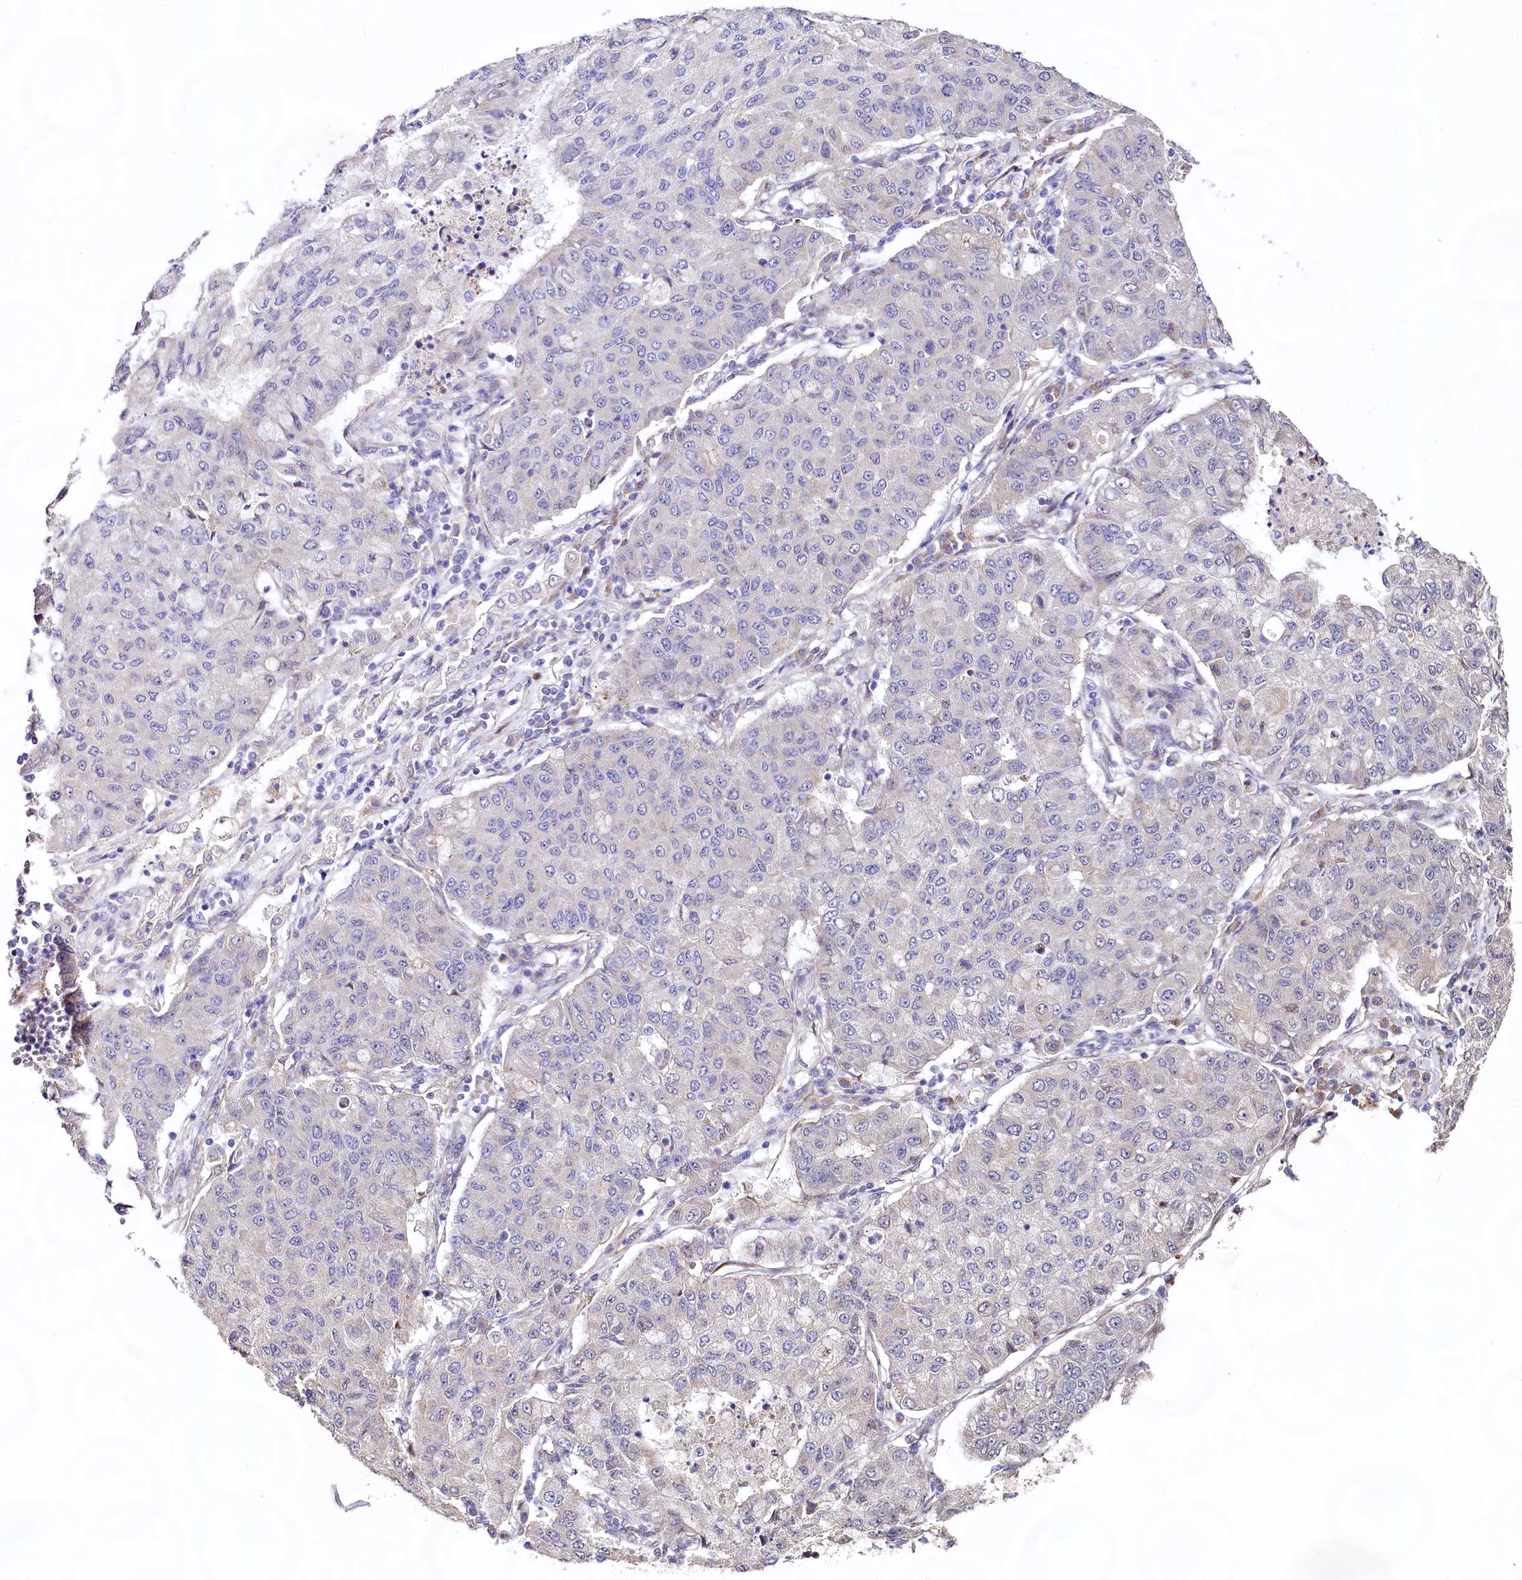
{"staining": {"intensity": "negative", "quantity": "none", "location": "none"}, "tissue": "lung cancer", "cell_type": "Tumor cells", "image_type": "cancer", "snomed": [{"axis": "morphology", "description": "Squamous cell carcinoma, NOS"}, {"axis": "topography", "description": "Lung"}], "caption": "Tumor cells show no significant positivity in squamous cell carcinoma (lung). (DAB (3,3'-diaminobenzidine) IHC with hematoxylin counter stain).", "gene": "VPS11", "patient": {"sex": "male", "age": 74}}